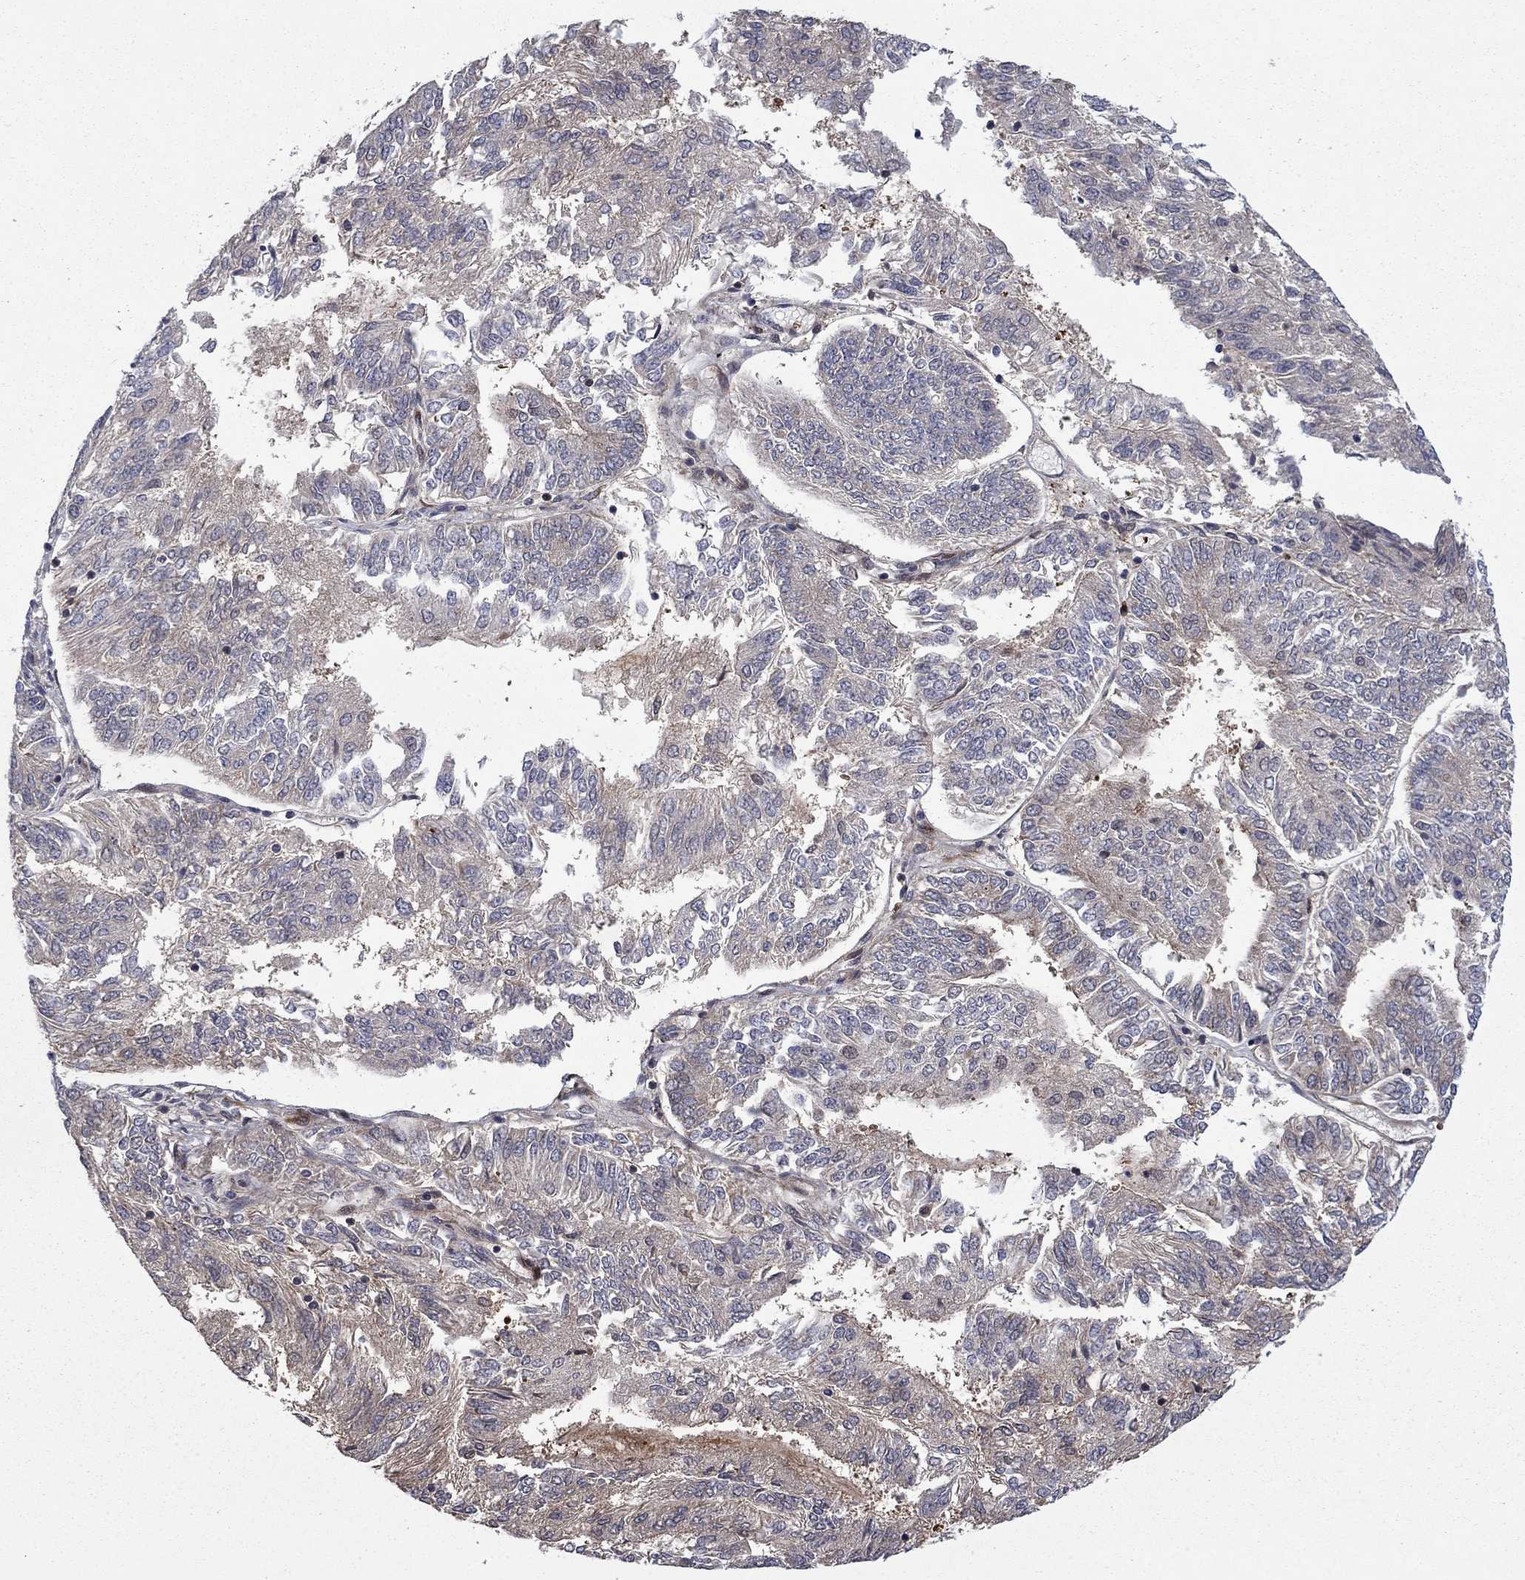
{"staining": {"intensity": "negative", "quantity": "none", "location": "none"}, "tissue": "endometrial cancer", "cell_type": "Tumor cells", "image_type": "cancer", "snomed": [{"axis": "morphology", "description": "Adenocarcinoma, NOS"}, {"axis": "topography", "description": "Endometrium"}], "caption": "This is a micrograph of IHC staining of endometrial adenocarcinoma, which shows no expression in tumor cells. The staining was performed using DAB to visualize the protein expression in brown, while the nuclei were stained in blue with hematoxylin (Magnification: 20x).", "gene": "HDAC4", "patient": {"sex": "female", "age": 58}}